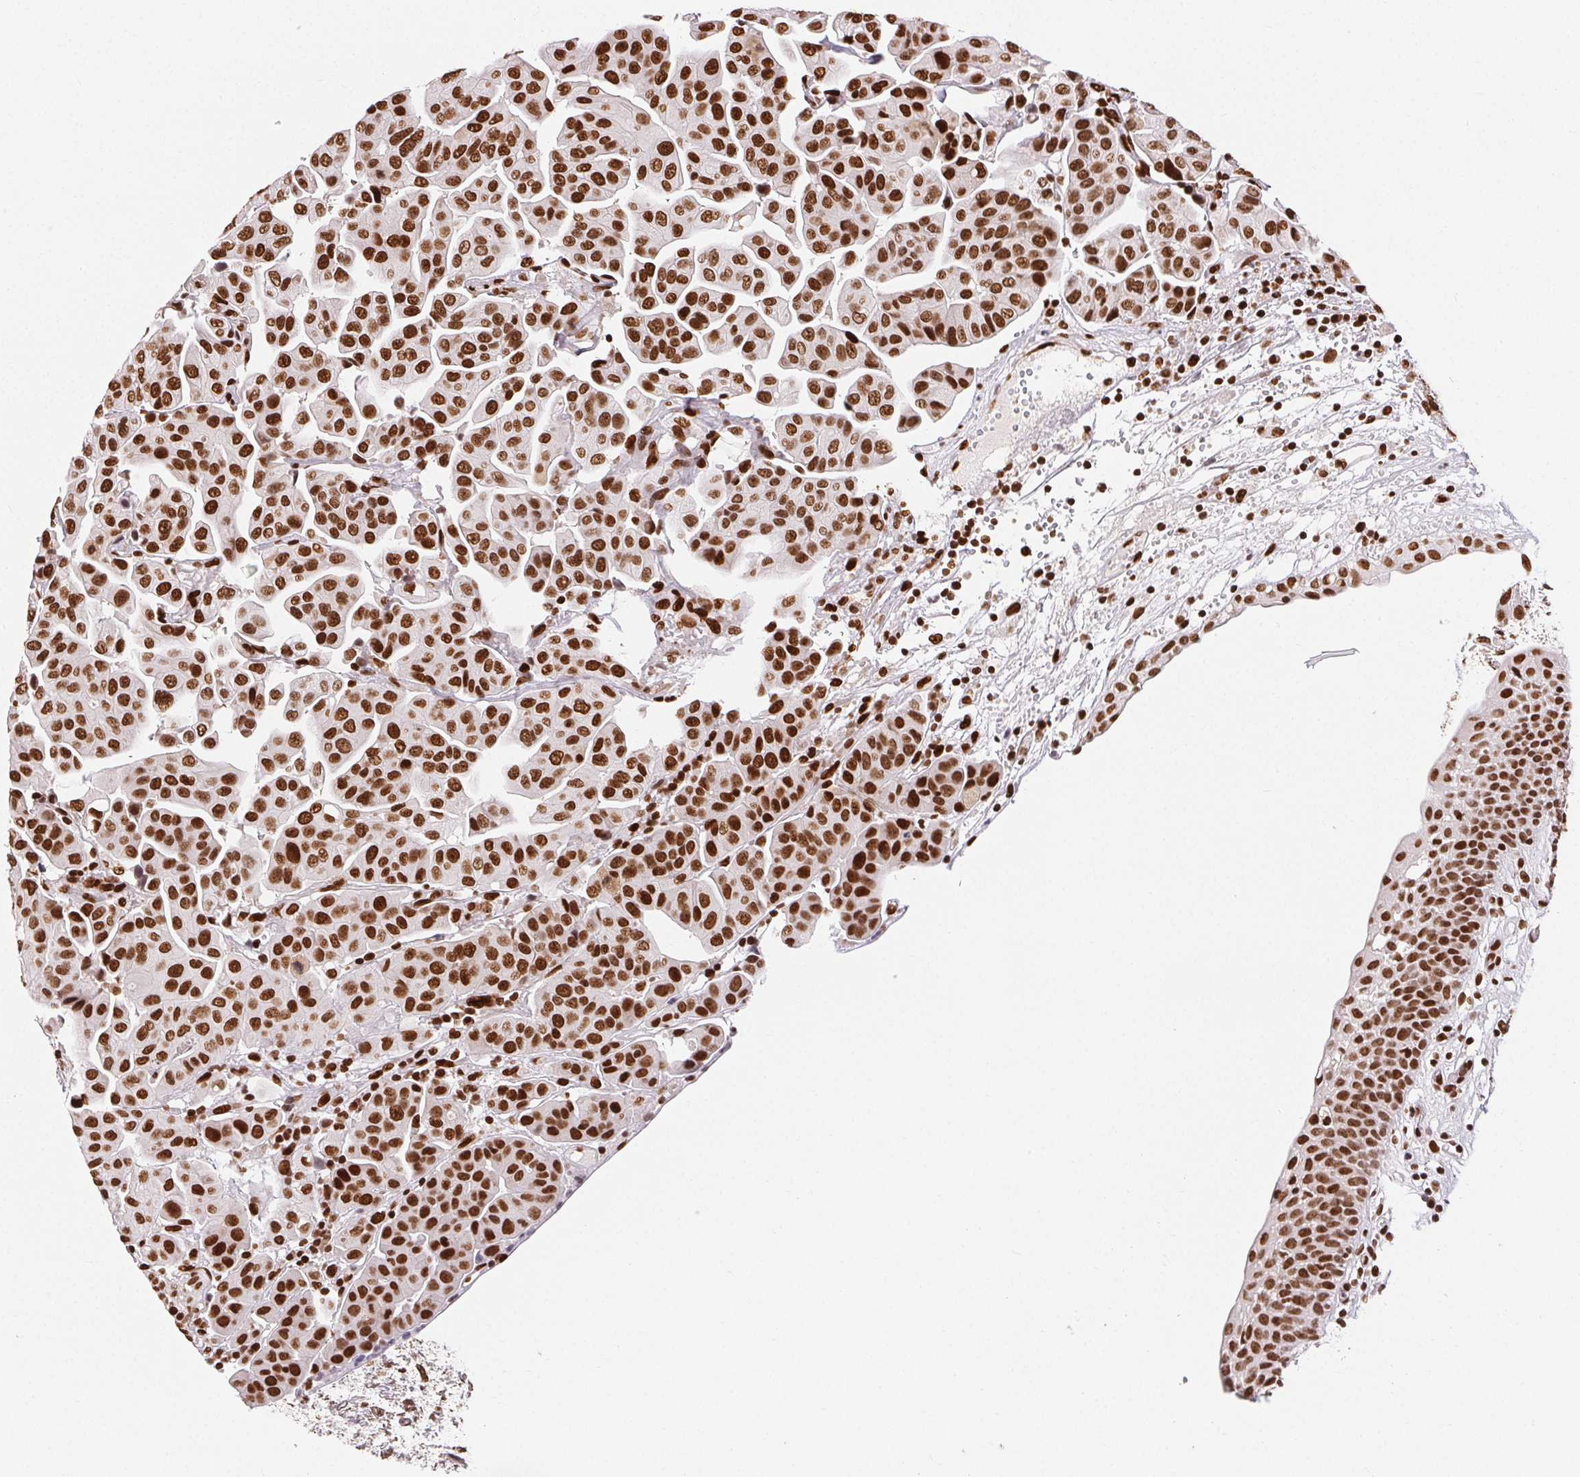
{"staining": {"intensity": "strong", "quantity": ">75%", "location": "nuclear"}, "tissue": "renal cancer", "cell_type": "Tumor cells", "image_type": "cancer", "snomed": [{"axis": "morphology", "description": "Adenocarcinoma, NOS"}, {"axis": "topography", "description": "Urinary bladder"}], "caption": "Immunohistochemical staining of renal adenocarcinoma shows high levels of strong nuclear protein staining in about >75% of tumor cells.", "gene": "ZNF80", "patient": {"sex": "male", "age": 61}}